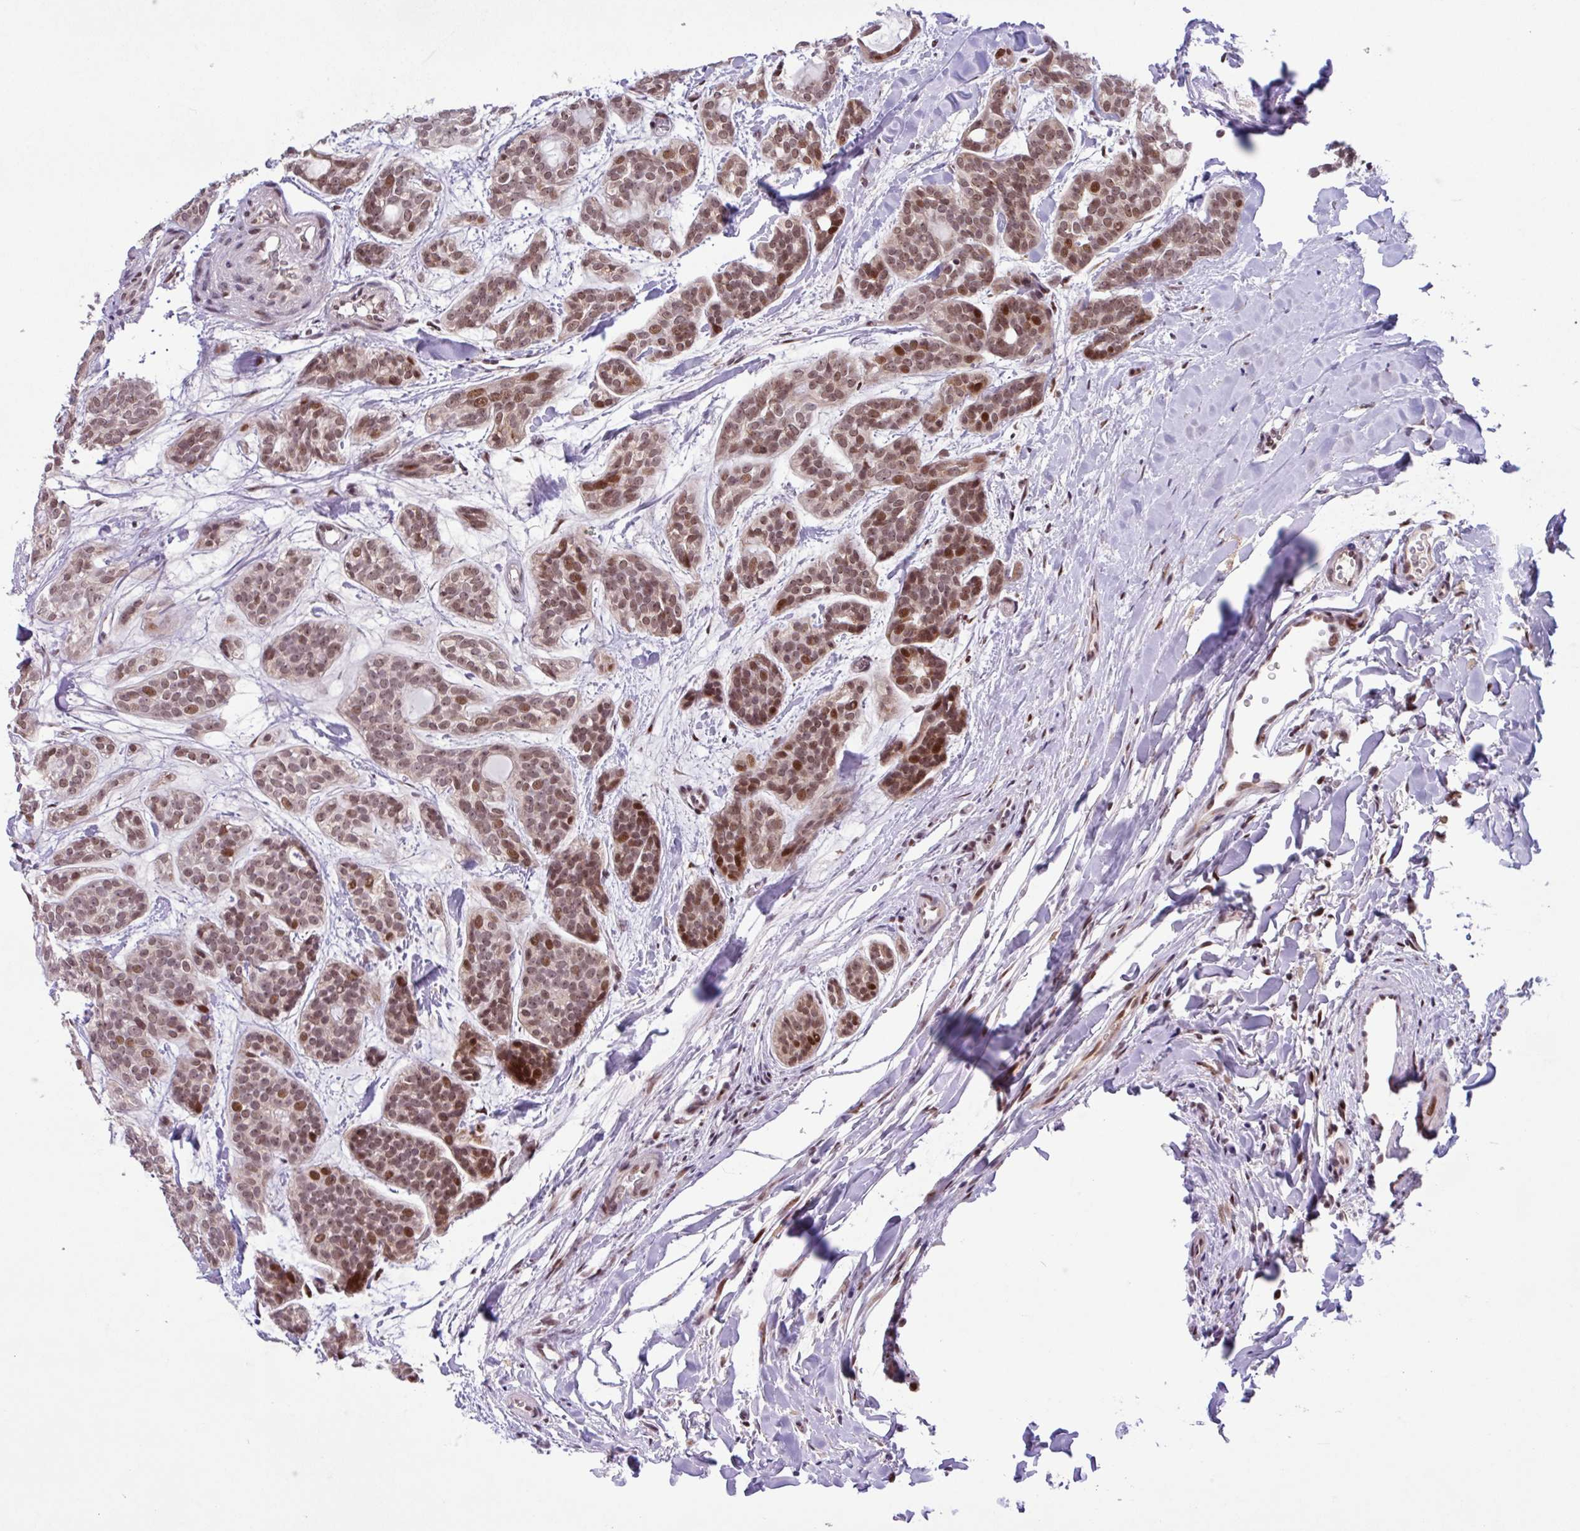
{"staining": {"intensity": "moderate", "quantity": ">75%", "location": "nuclear"}, "tissue": "head and neck cancer", "cell_type": "Tumor cells", "image_type": "cancer", "snomed": [{"axis": "morphology", "description": "Adenocarcinoma, NOS"}, {"axis": "topography", "description": "Head-Neck"}], "caption": "Human head and neck cancer stained with a protein marker exhibits moderate staining in tumor cells.", "gene": "BRD3", "patient": {"sex": "male", "age": 66}}